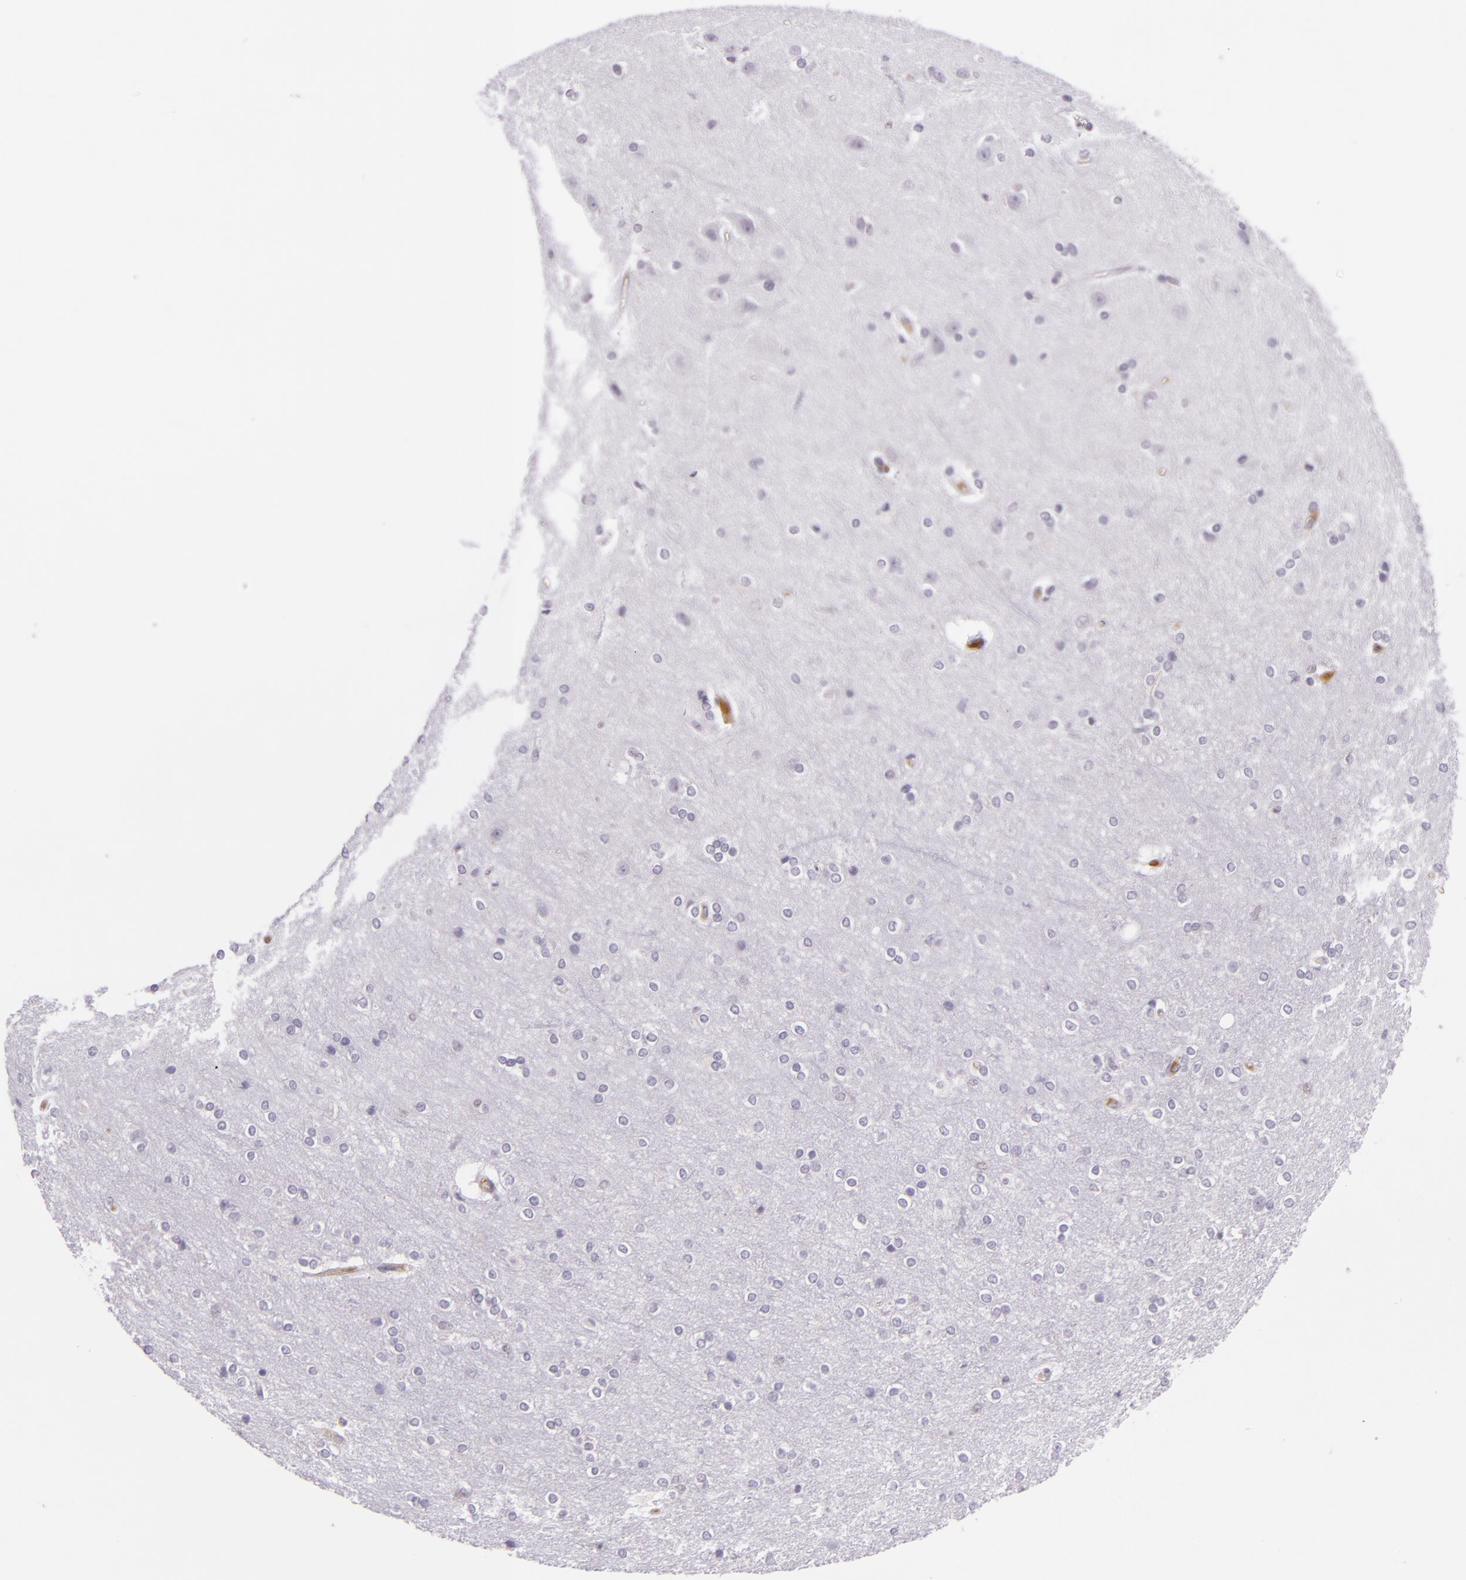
{"staining": {"intensity": "moderate", "quantity": "<25%", "location": "cytoplasmic/membranous"}, "tissue": "cerebral cortex", "cell_type": "Endothelial cells", "image_type": "normal", "snomed": [{"axis": "morphology", "description": "Normal tissue, NOS"}, {"axis": "topography", "description": "Cerebral cortex"}], "caption": "Human cerebral cortex stained with a brown dye demonstrates moderate cytoplasmic/membranous positive positivity in approximately <25% of endothelial cells.", "gene": "CHEK2", "patient": {"sex": "female", "age": 54}}